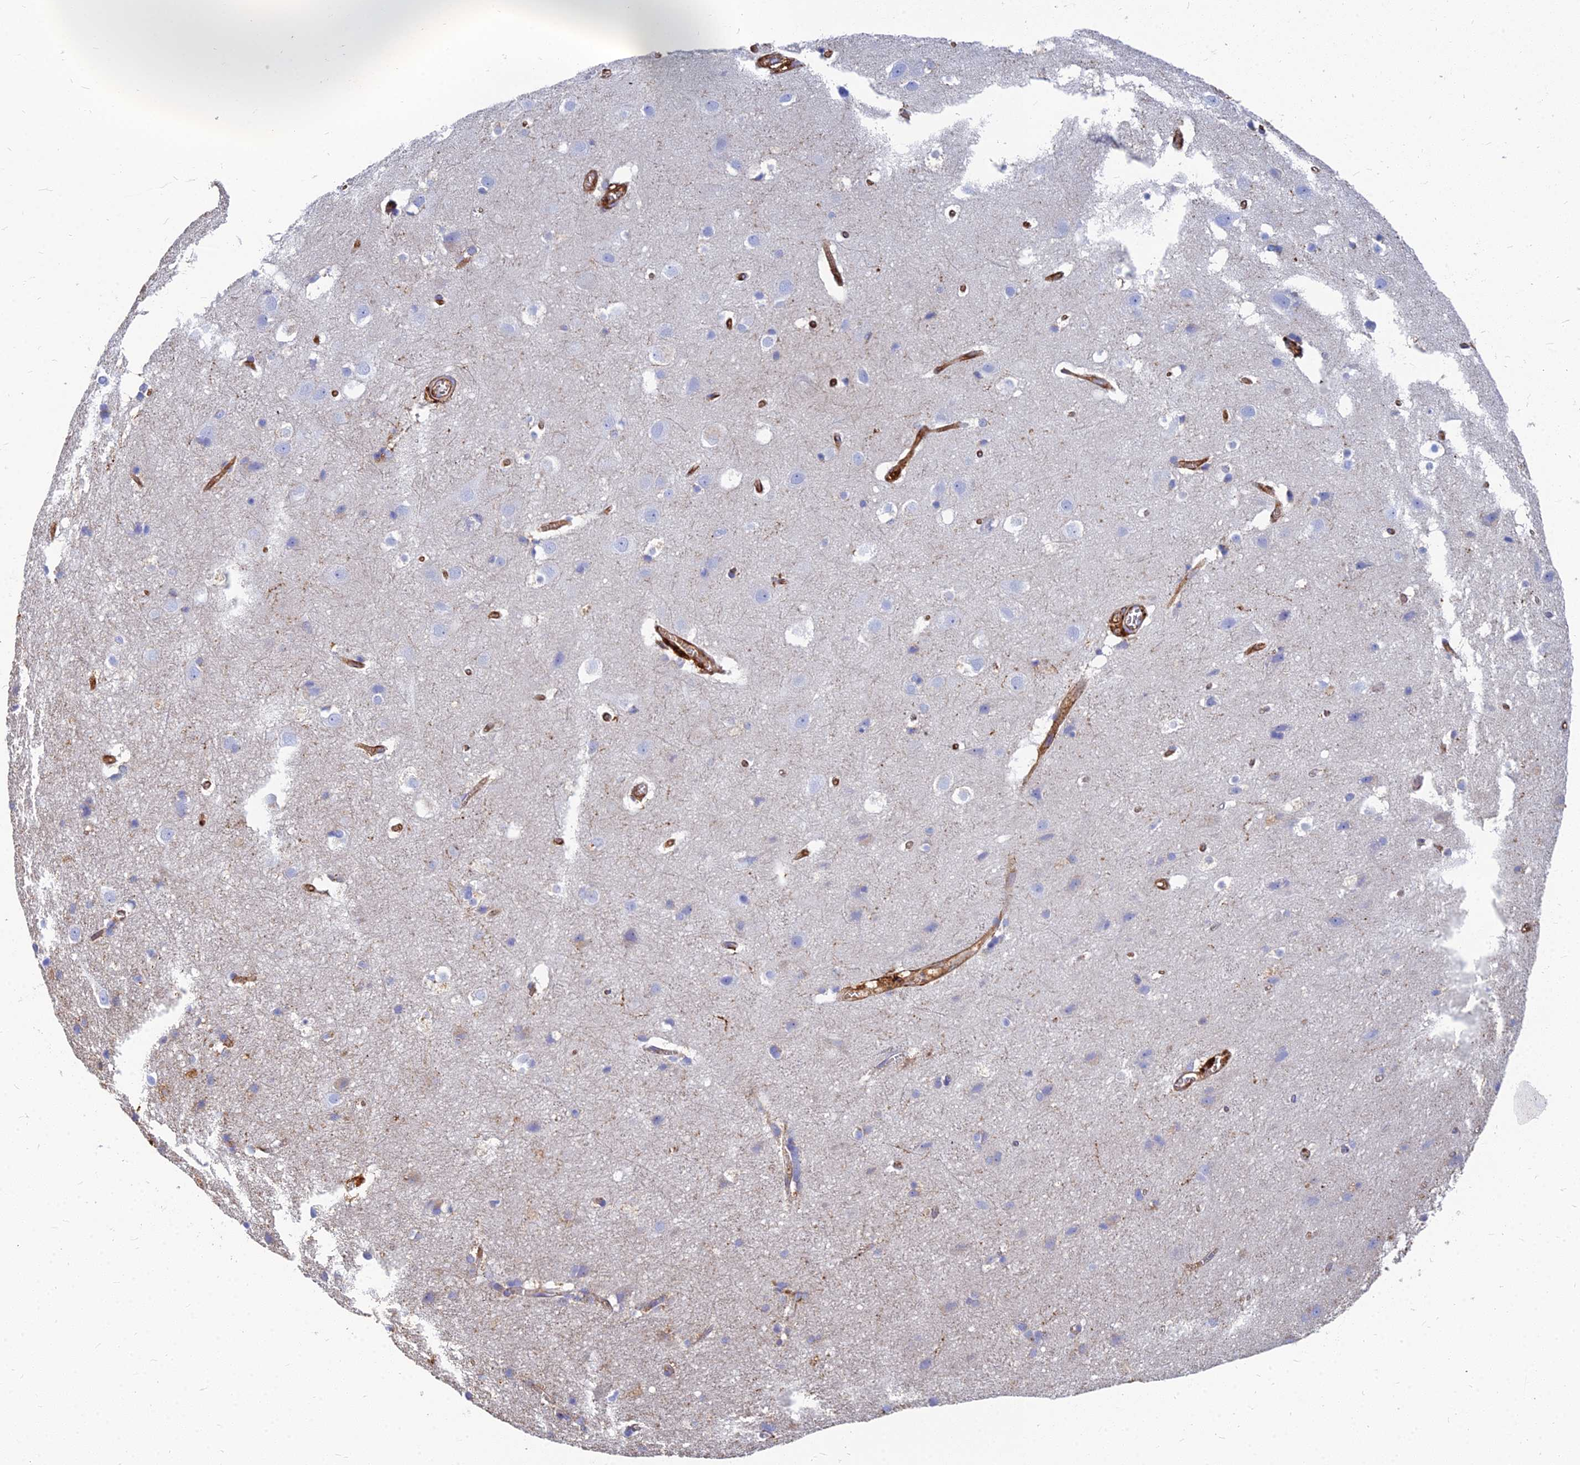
{"staining": {"intensity": "moderate", "quantity": ">75%", "location": "cytoplasmic/membranous"}, "tissue": "cerebral cortex", "cell_type": "Endothelial cells", "image_type": "normal", "snomed": [{"axis": "morphology", "description": "Normal tissue, NOS"}, {"axis": "topography", "description": "Cerebral cortex"}], "caption": "A medium amount of moderate cytoplasmic/membranous expression is identified in approximately >75% of endothelial cells in unremarkable cerebral cortex.", "gene": "VAT1", "patient": {"sex": "male", "age": 54}}